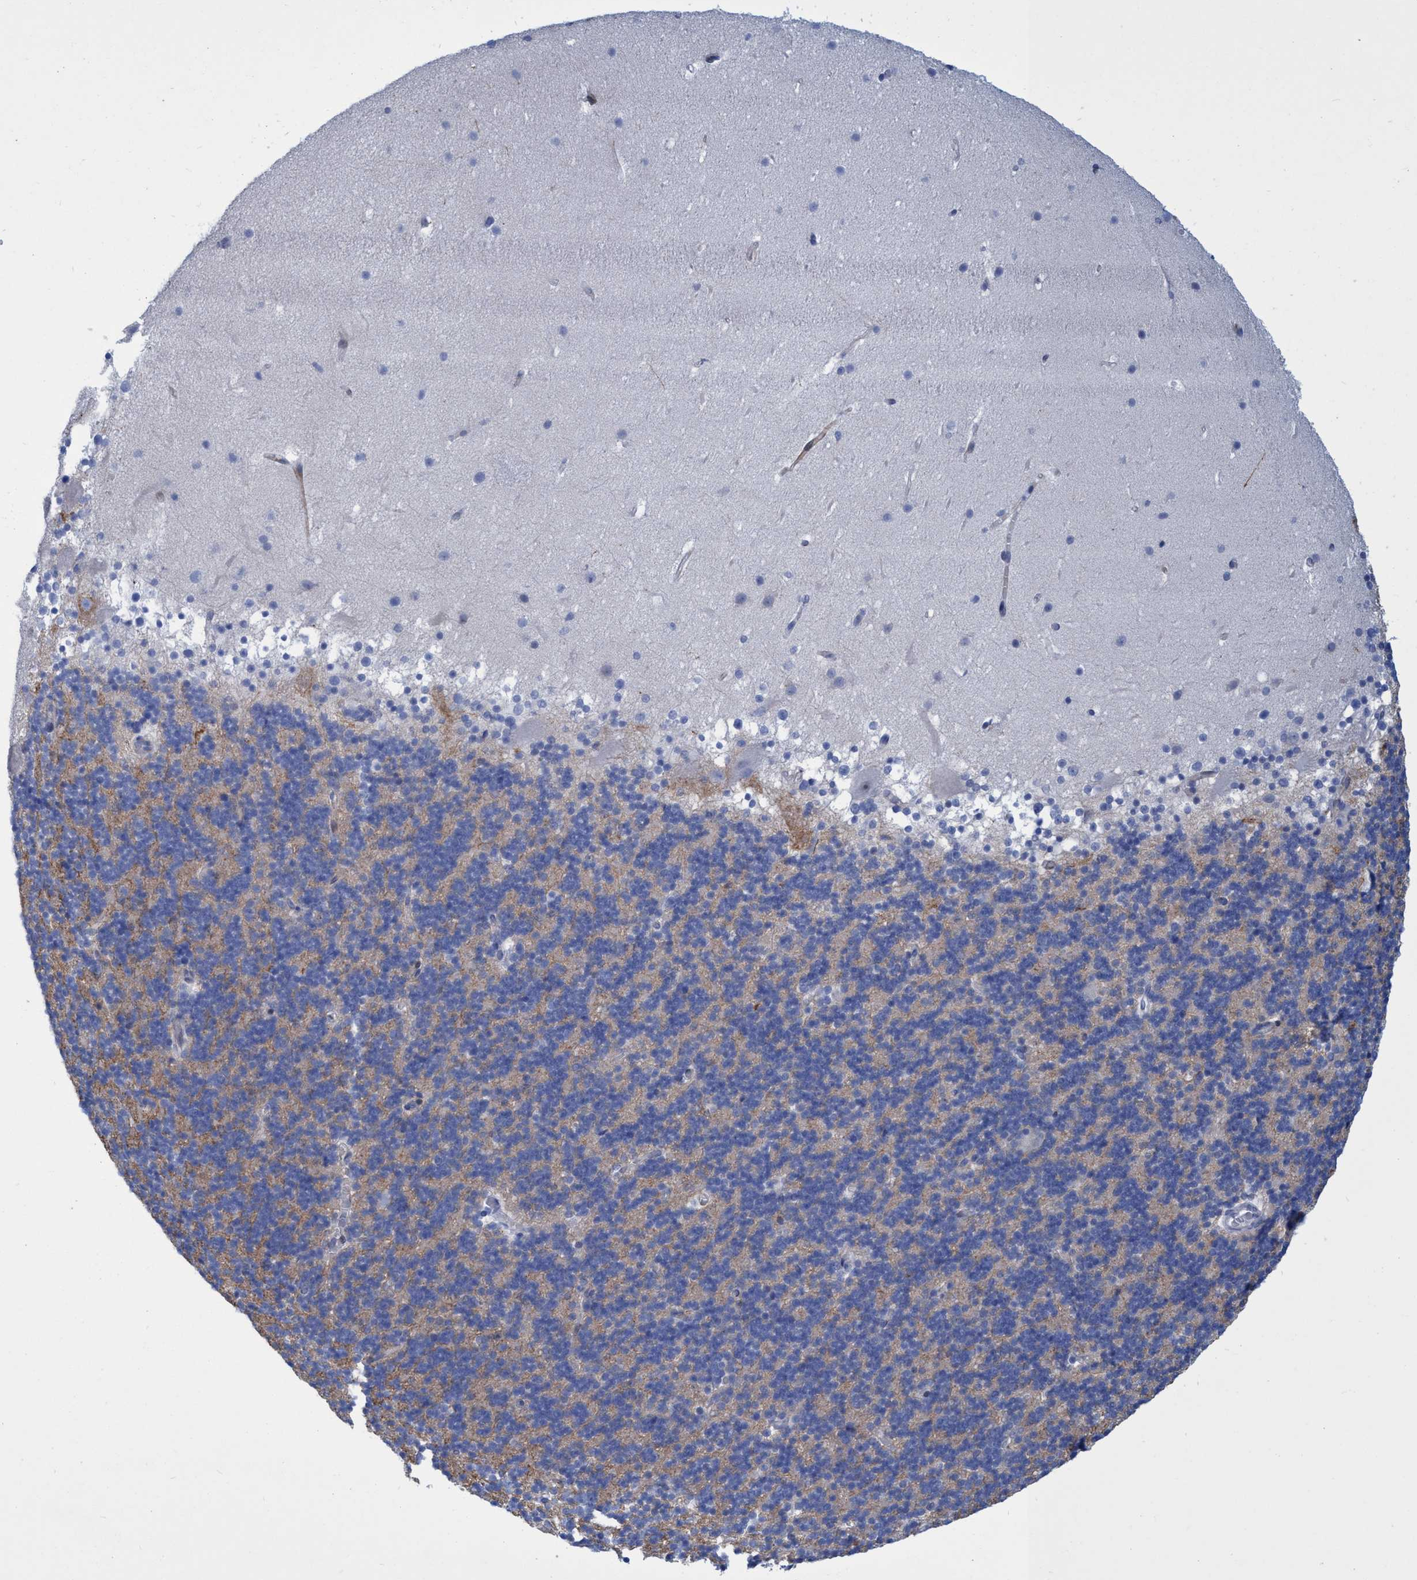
{"staining": {"intensity": "strong", "quantity": "<25%", "location": "nuclear"}, "tissue": "cerebellum", "cell_type": "Cells in granular layer", "image_type": "normal", "snomed": [{"axis": "morphology", "description": "Normal tissue, NOS"}, {"axis": "topography", "description": "Cerebellum"}], "caption": "Immunohistochemical staining of normal cerebellum exhibits medium levels of strong nuclear positivity in approximately <25% of cells in granular layer.", "gene": "R3HCC1", "patient": {"sex": "male", "age": 45}}